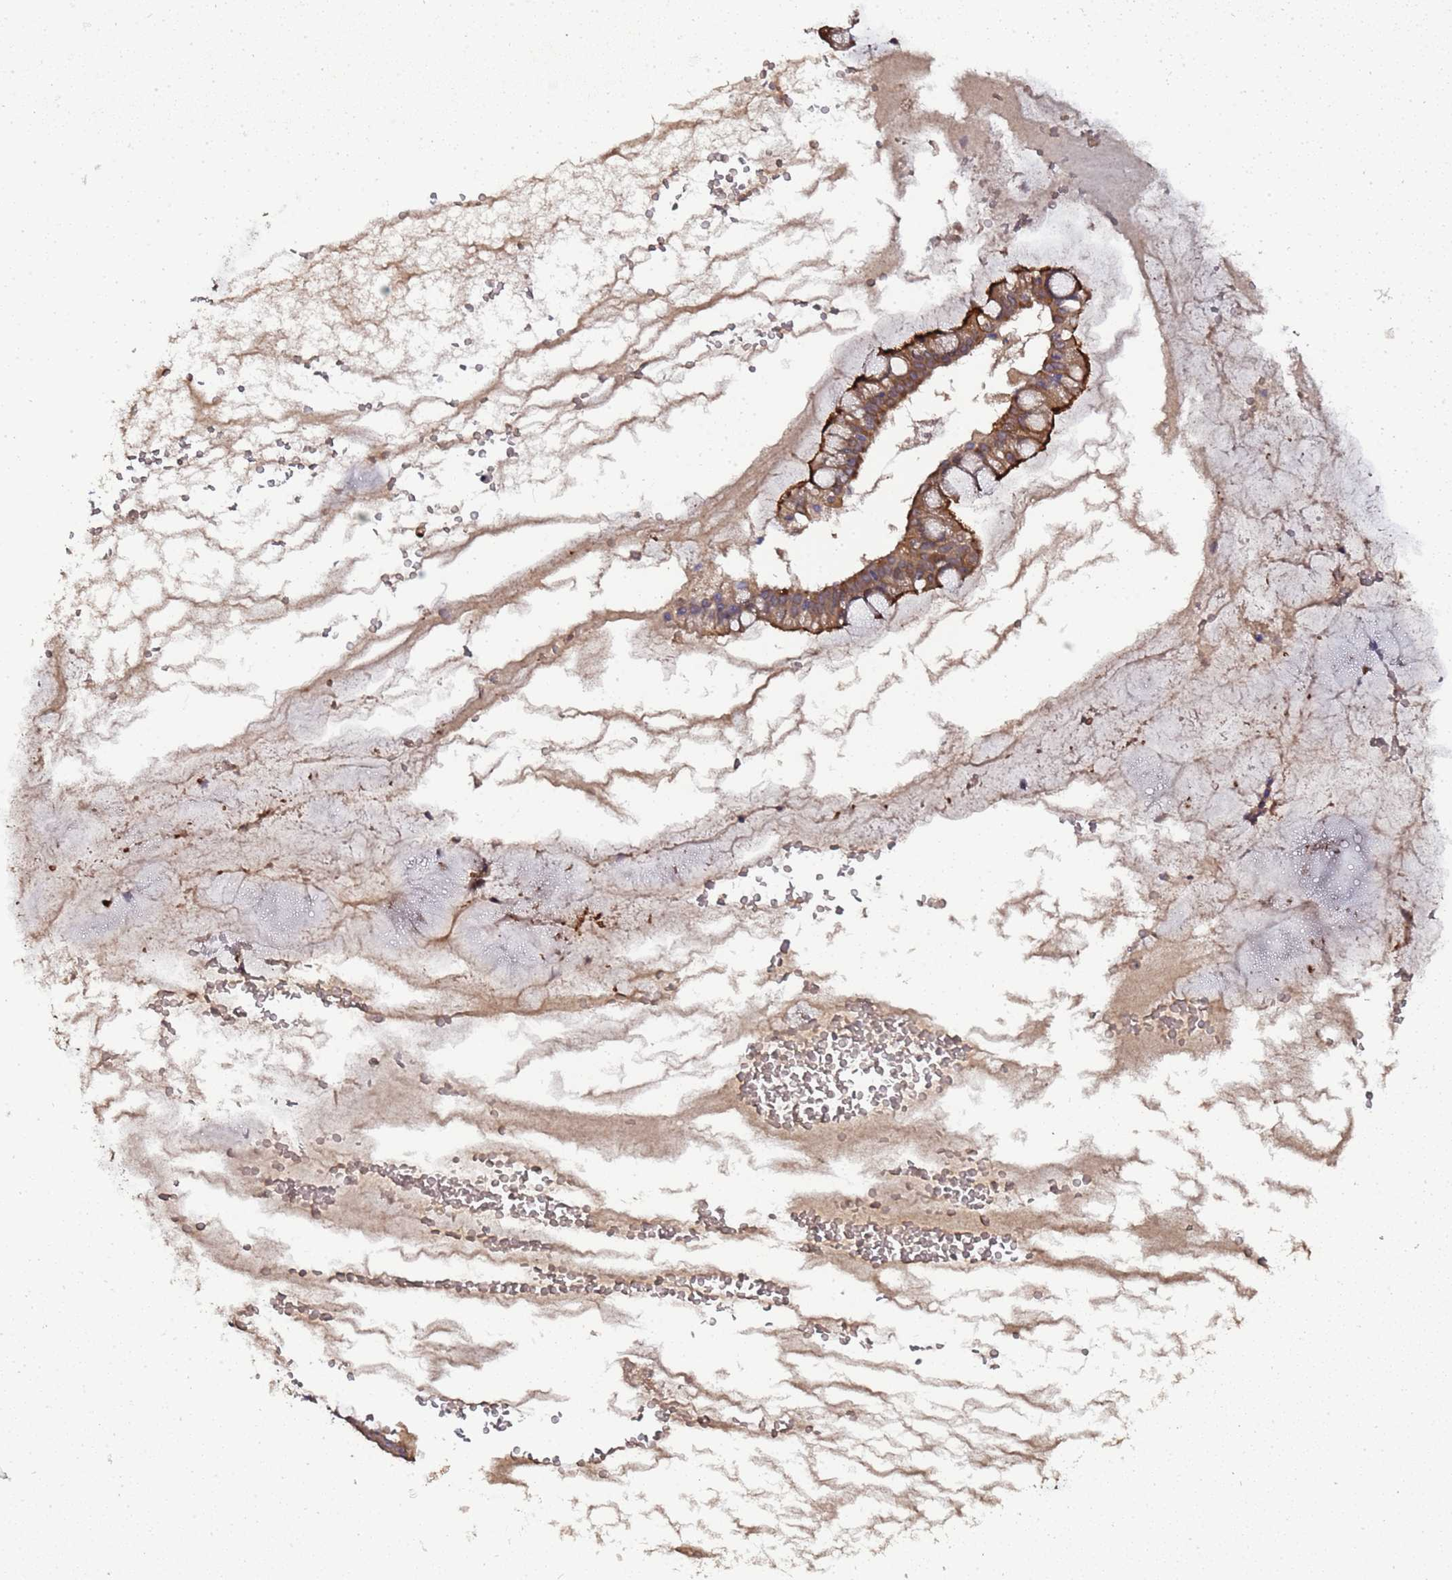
{"staining": {"intensity": "moderate", "quantity": ">75%", "location": "cytoplasmic/membranous"}, "tissue": "ovarian cancer", "cell_type": "Tumor cells", "image_type": "cancer", "snomed": [{"axis": "morphology", "description": "Cystadenocarcinoma, mucinous, NOS"}, {"axis": "topography", "description": "Ovary"}], "caption": "This micrograph displays ovarian mucinous cystadenocarcinoma stained with immunohistochemistry (IHC) to label a protein in brown. The cytoplasmic/membranous of tumor cells show moderate positivity for the protein. Nuclei are counter-stained blue.", "gene": "LGI4", "patient": {"sex": "female", "age": 73}}